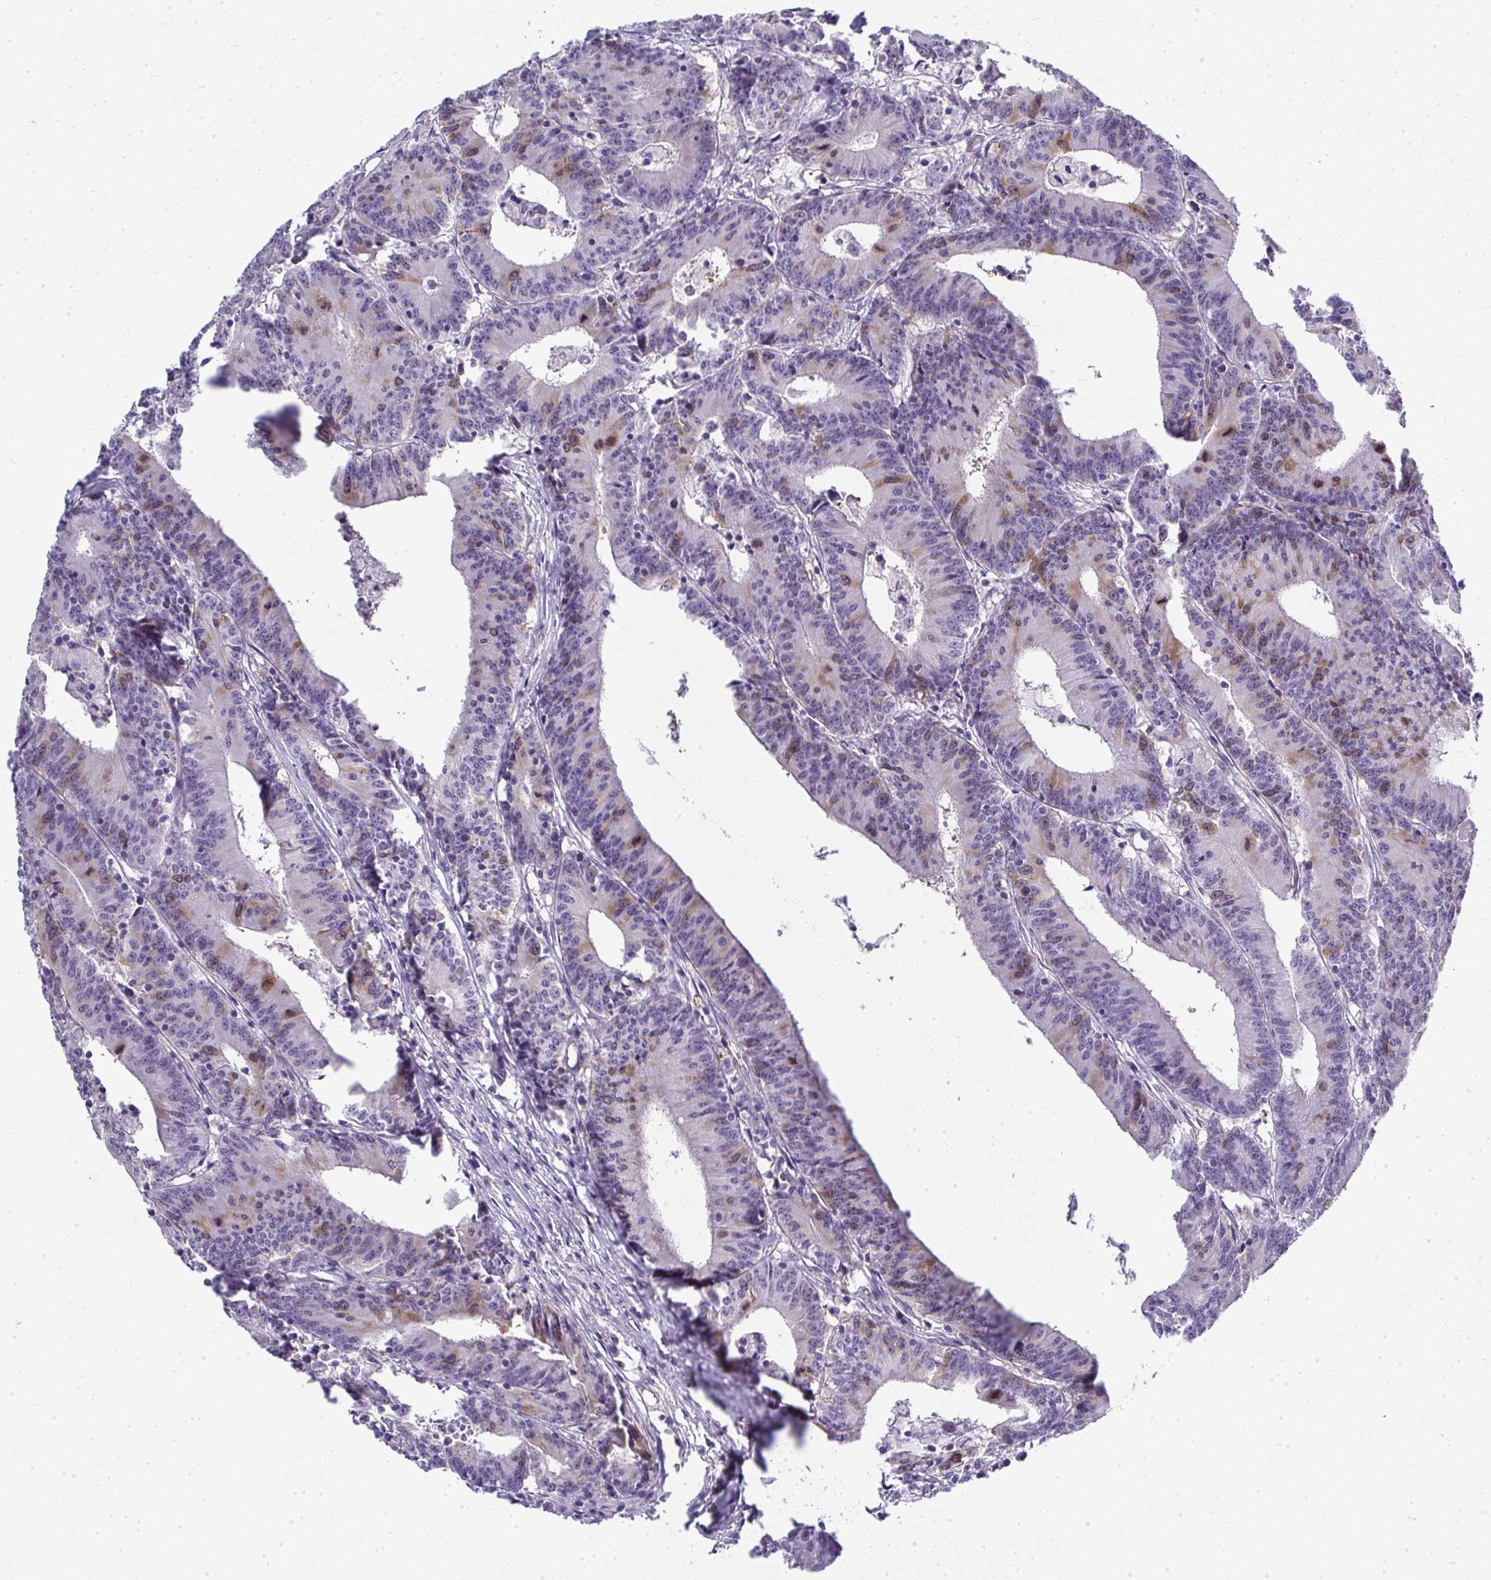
{"staining": {"intensity": "moderate", "quantity": "<25%", "location": "cytoplasmic/membranous"}, "tissue": "colorectal cancer", "cell_type": "Tumor cells", "image_type": "cancer", "snomed": [{"axis": "morphology", "description": "Adenocarcinoma, NOS"}, {"axis": "topography", "description": "Colon"}], "caption": "The immunohistochemical stain highlights moderate cytoplasmic/membranous positivity in tumor cells of adenocarcinoma (colorectal) tissue.", "gene": "UBE2S", "patient": {"sex": "female", "age": 78}}